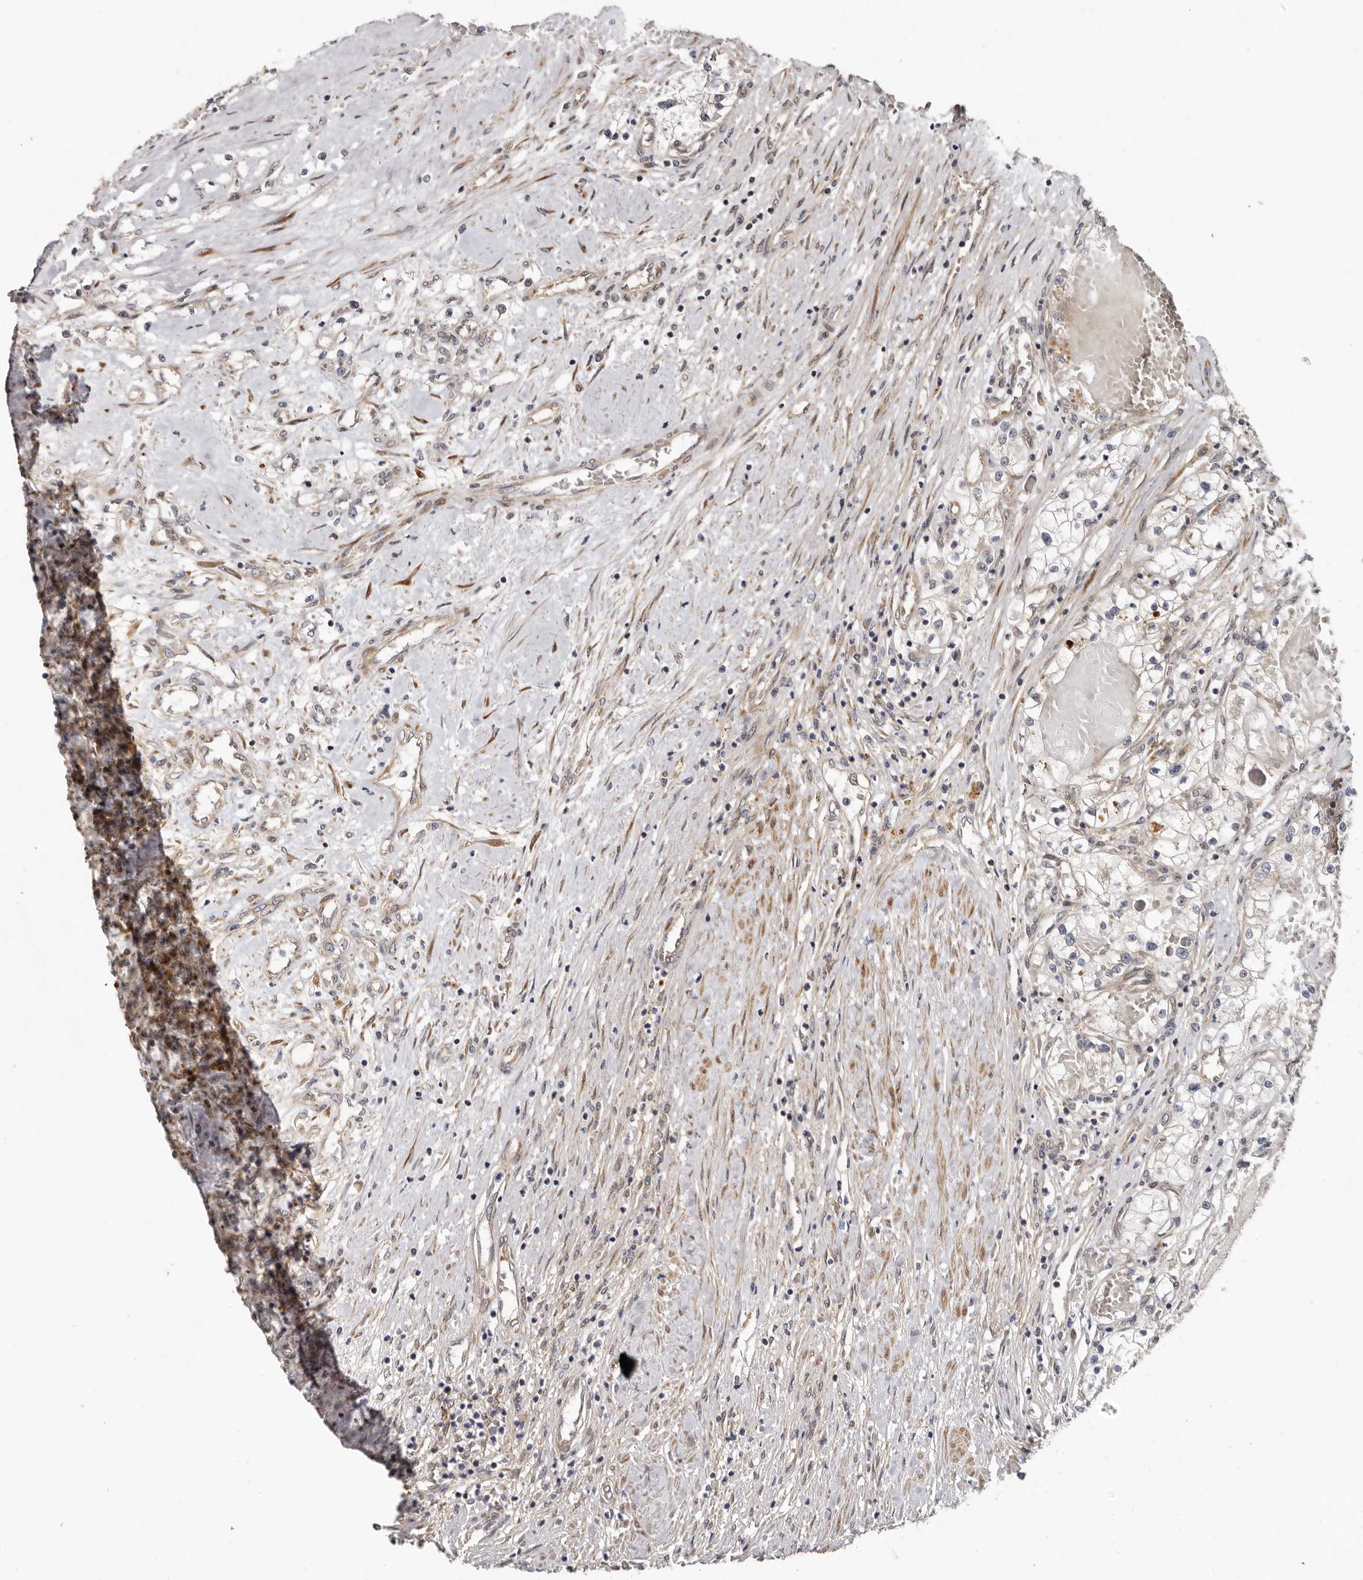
{"staining": {"intensity": "negative", "quantity": "none", "location": "none"}, "tissue": "renal cancer", "cell_type": "Tumor cells", "image_type": "cancer", "snomed": [{"axis": "morphology", "description": "Normal tissue, NOS"}, {"axis": "morphology", "description": "Adenocarcinoma, NOS"}, {"axis": "topography", "description": "Kidney"}], "caption": "This micrograph is of adenocarcinoma (renal) stained with immunohistochemistry to label a protein in brown with the nuclei are counter-stained blue. There is no expression in tumor cells.", "gene": "SBDS", "patient": {"sex": "male", "age": 68}}